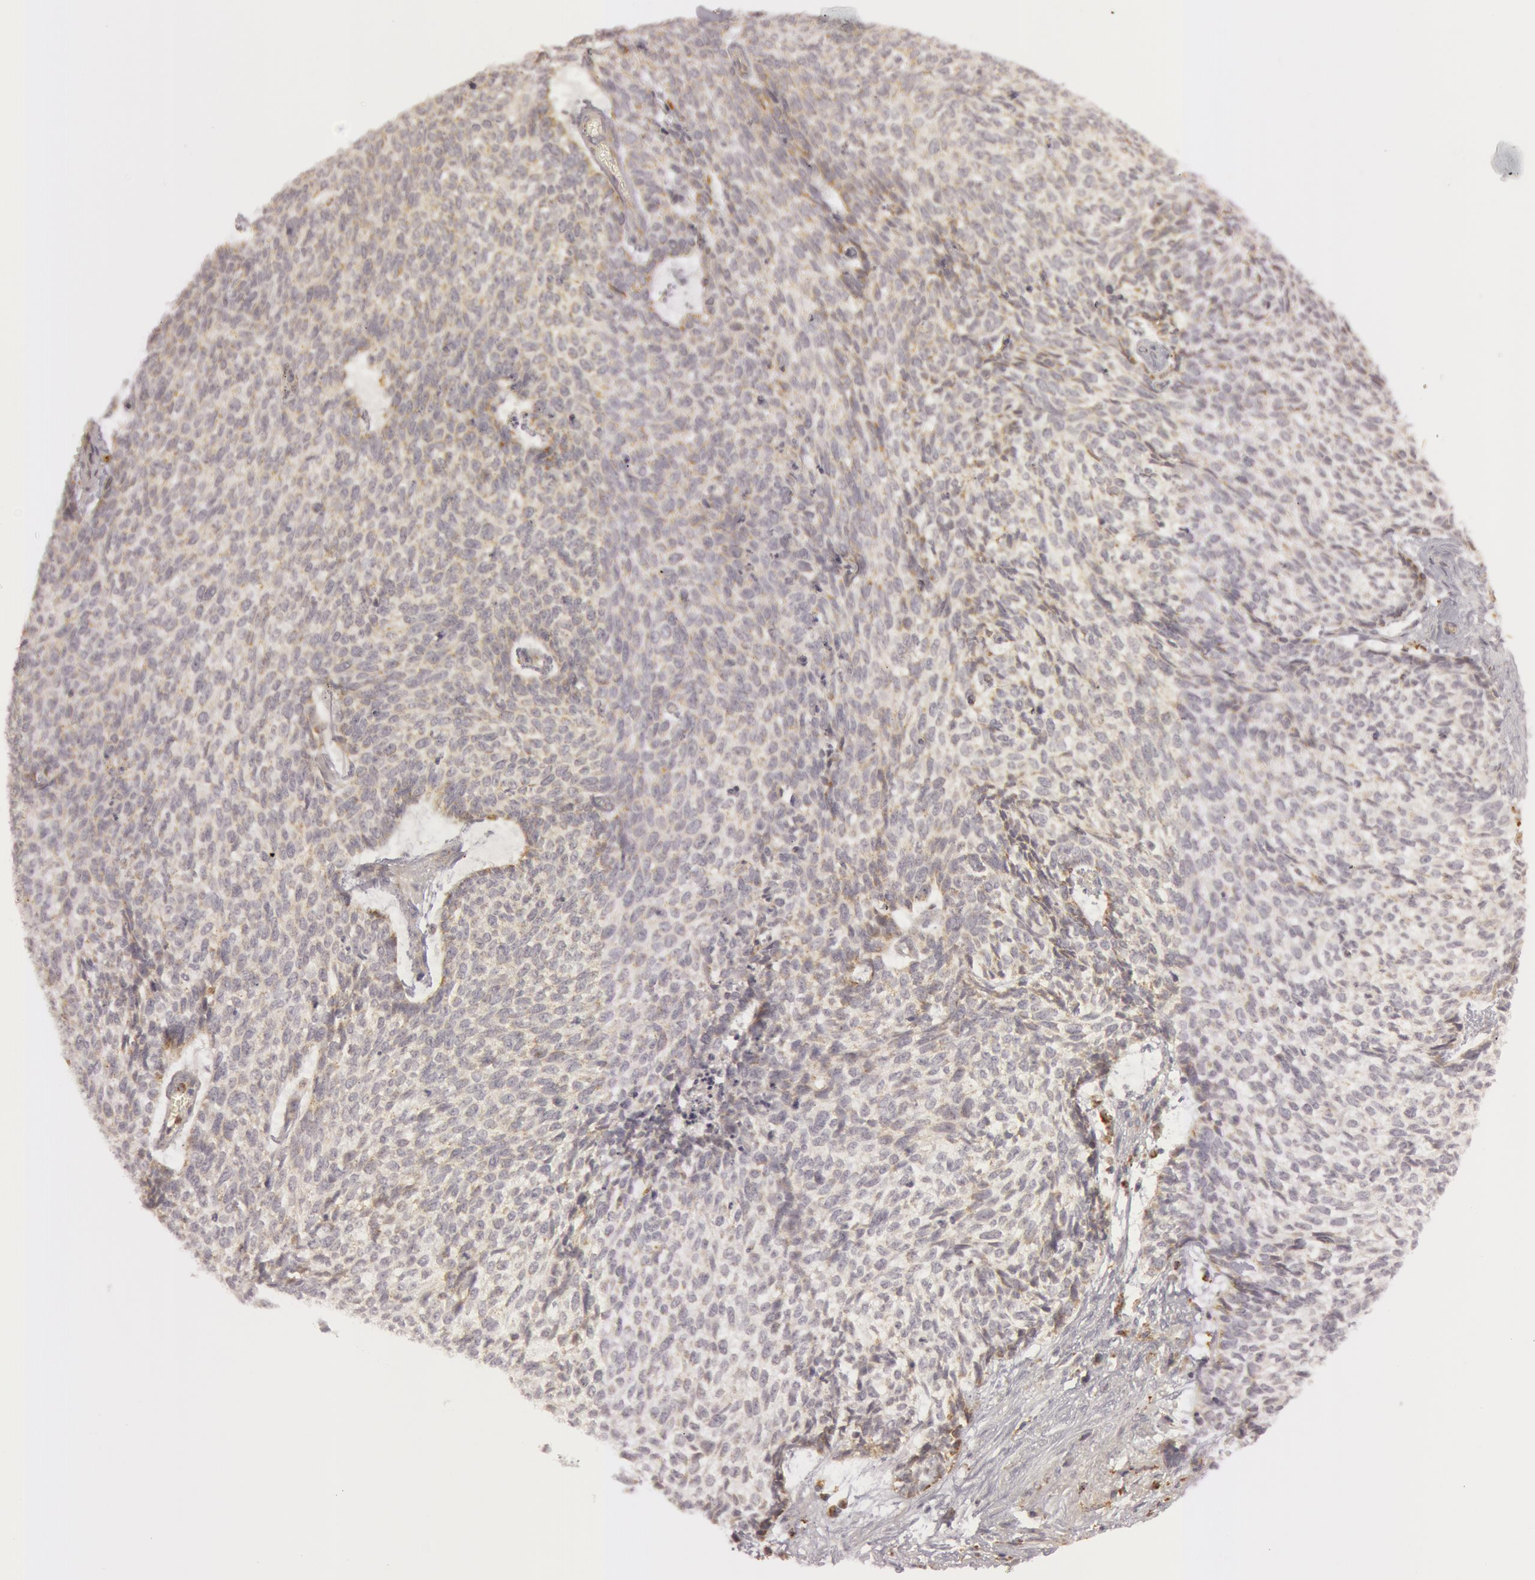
{"staining": {"intensity": "weak", "quantity": ">75%", "location": "cytoplasmic/membranous"}, "tissue": "skin cancer", "cell_type": "Tumor cells", "image_type": "cancer", "snomed": [{"axis": "morphology", "description": "Basal cell carcinoma"}, {"axis": "topography", "description": "Skin"}], "caption": "A histopathology image of human skin basal cell carcinoma stained for a protein reveals weak cytoplasmic/membranous brown staining in tumor cells.", "gene": "C7", "patient": {"sex": "female", "age": 89}}